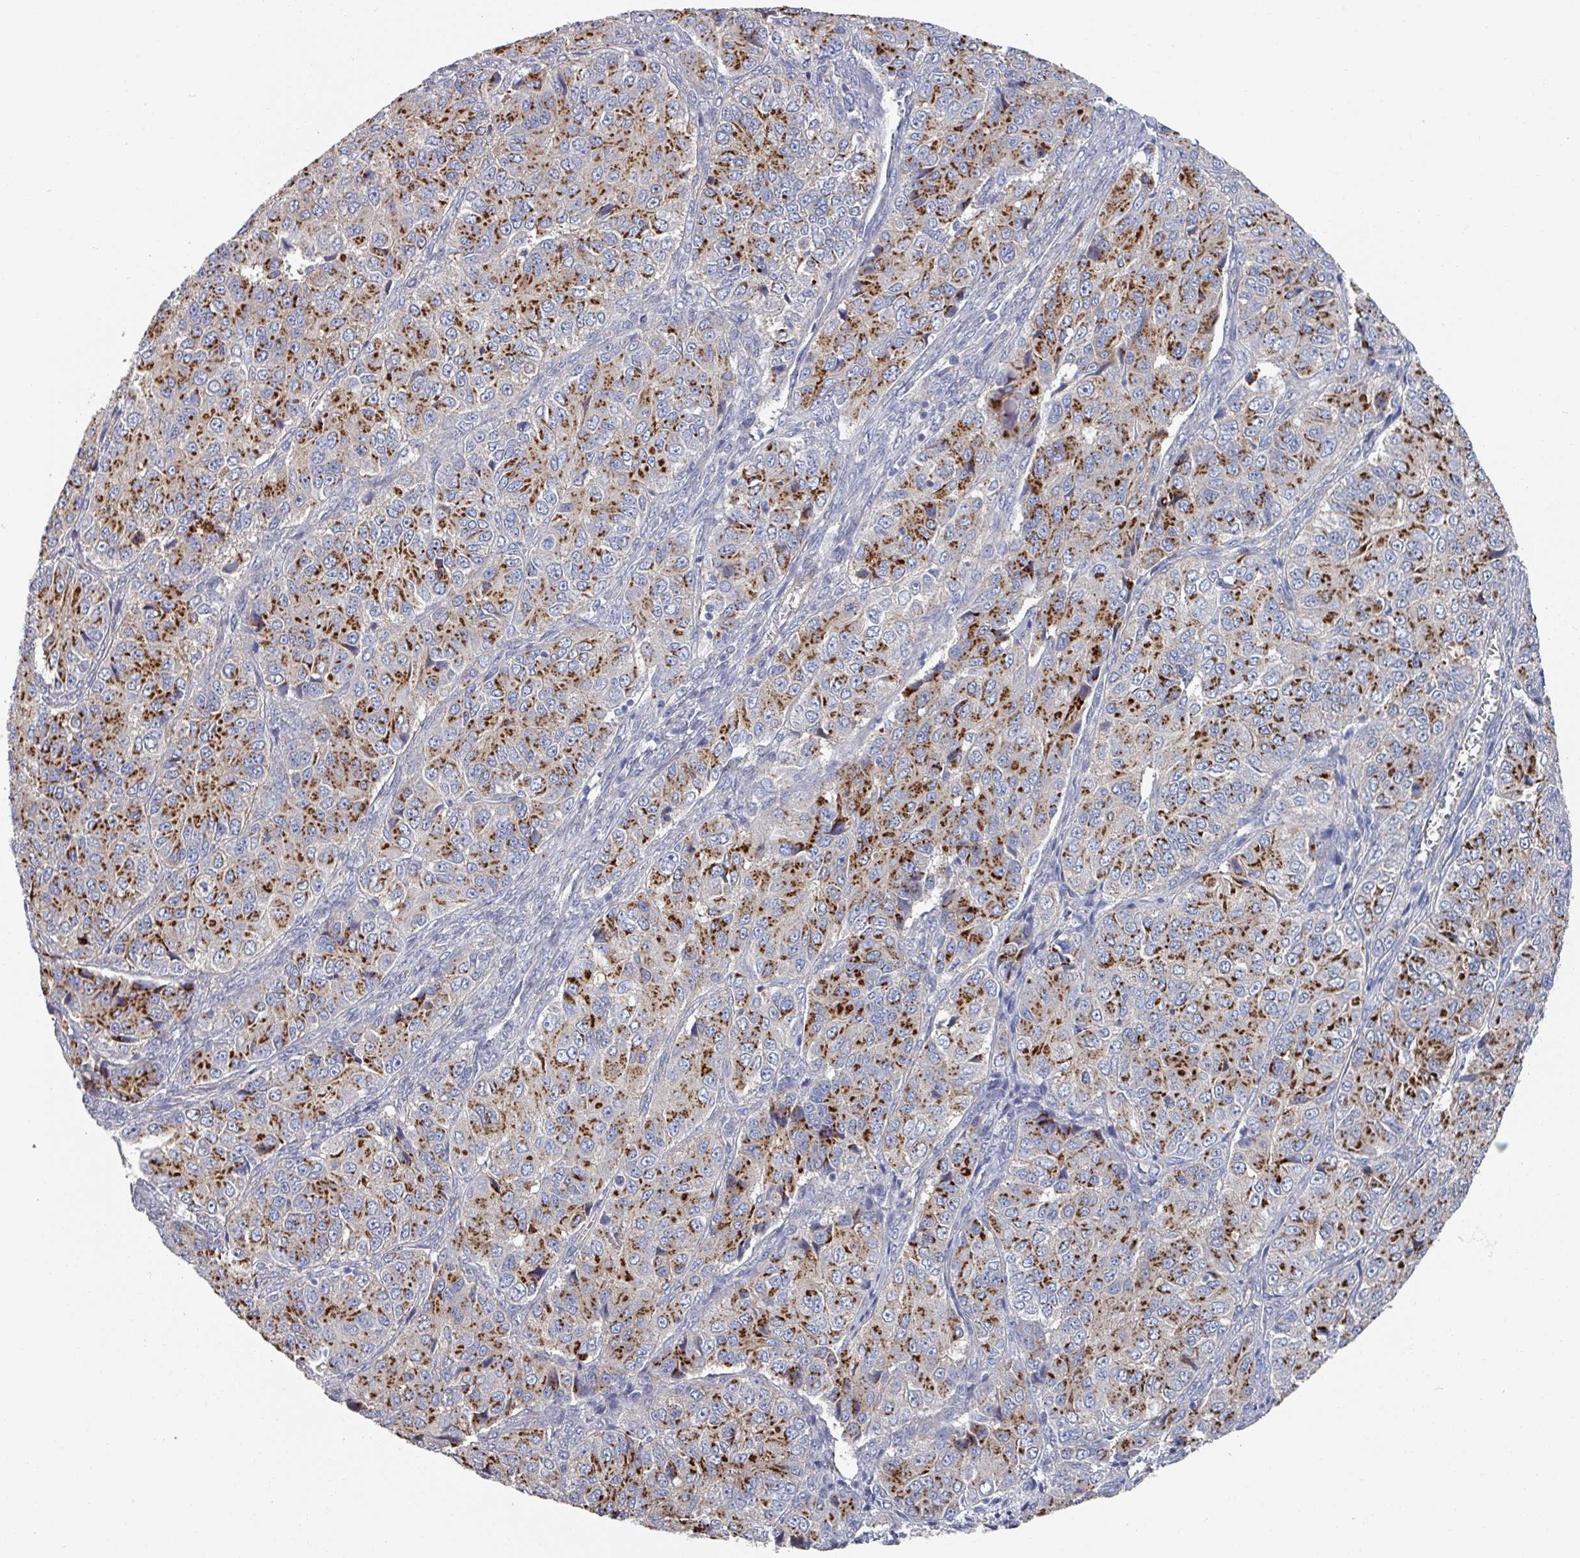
{"staining": {"intensity": "strong", "quantity": ">75%", "location": "cytoplasmic/membranous"}, "tissue": "ovarian cancer", "cell_type": "Tumor cells", "image_type": "cancer", "snomed": [{"axis": "morphology", "description": "Carcinoma, endometroid"}, {"axis": "topography", "description": "Ovary"}], "caption": "Protein staining displays strong cytoplasmic/membranous expression in about >75% of tumor cells in endometroid carcinoma (ovarian). The protein is stained brown, and the nuclei are stained in blue (DAB (3,3'-diaminobenzidine) IHC with brightfield microscopy, high magnification).", "gene": "EFL1", "patient": {"sex": "female", "age": 51}}